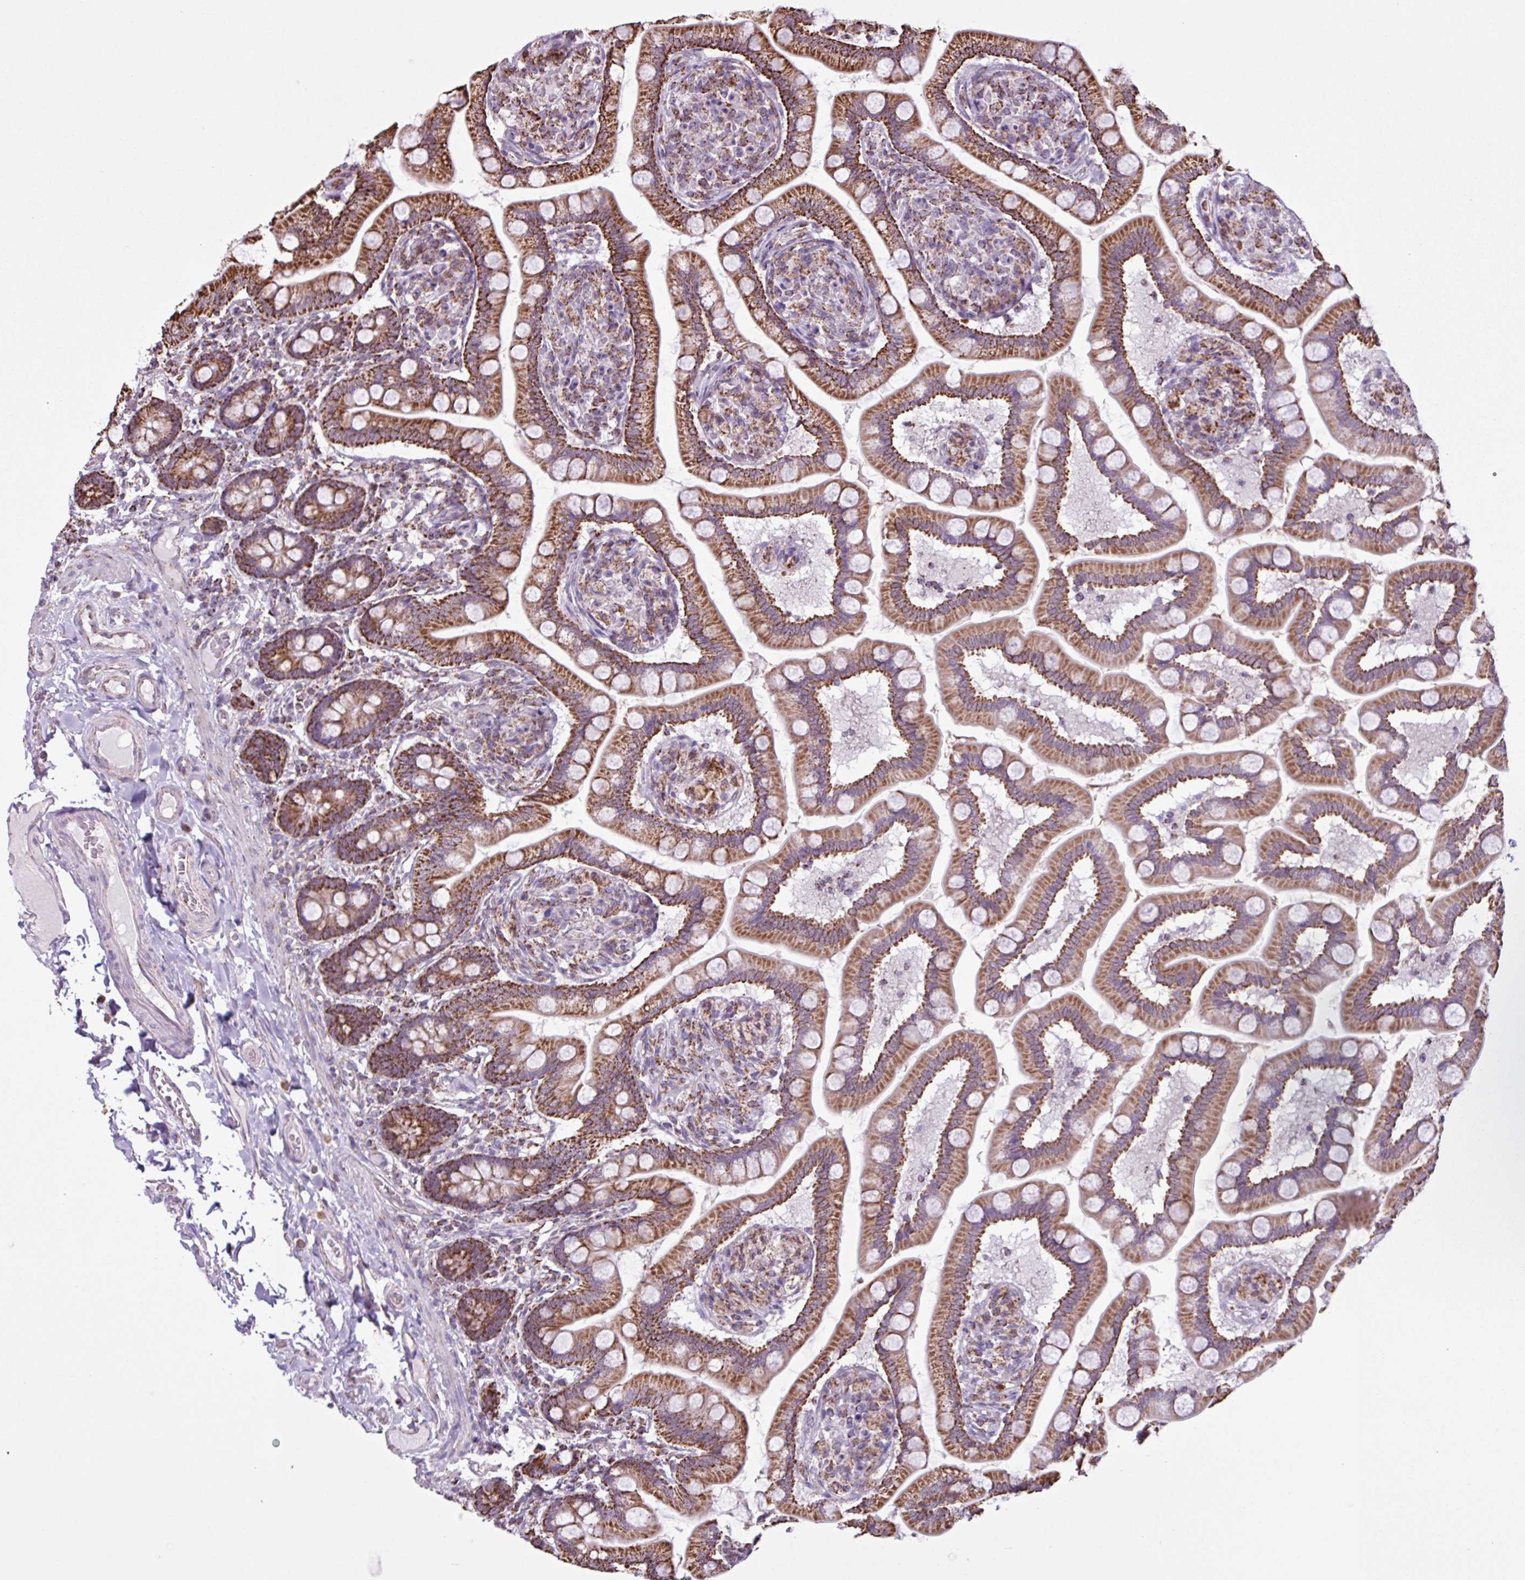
{"staining": {"intensity": "strong", "quantity": ">75%", "location": "cytoplasmic/membranous"}, "tissue": "small intestine", "cell_type": "Glandular cells", "image_type": "normal", "snomed": [{"axis": "morphology", "description": "Normal tissue, NOS"}, {"axis": "topography", "description": "Small intestine"}], "caption": "Immunohistochemical staining of benign small intestine demonstrates >75% levels of strong cytoplasmic/membranous protein positivity in about >75% of glandular cells.", "gene": "ALG8", "patient": {"sex": "female", "age": 64}}